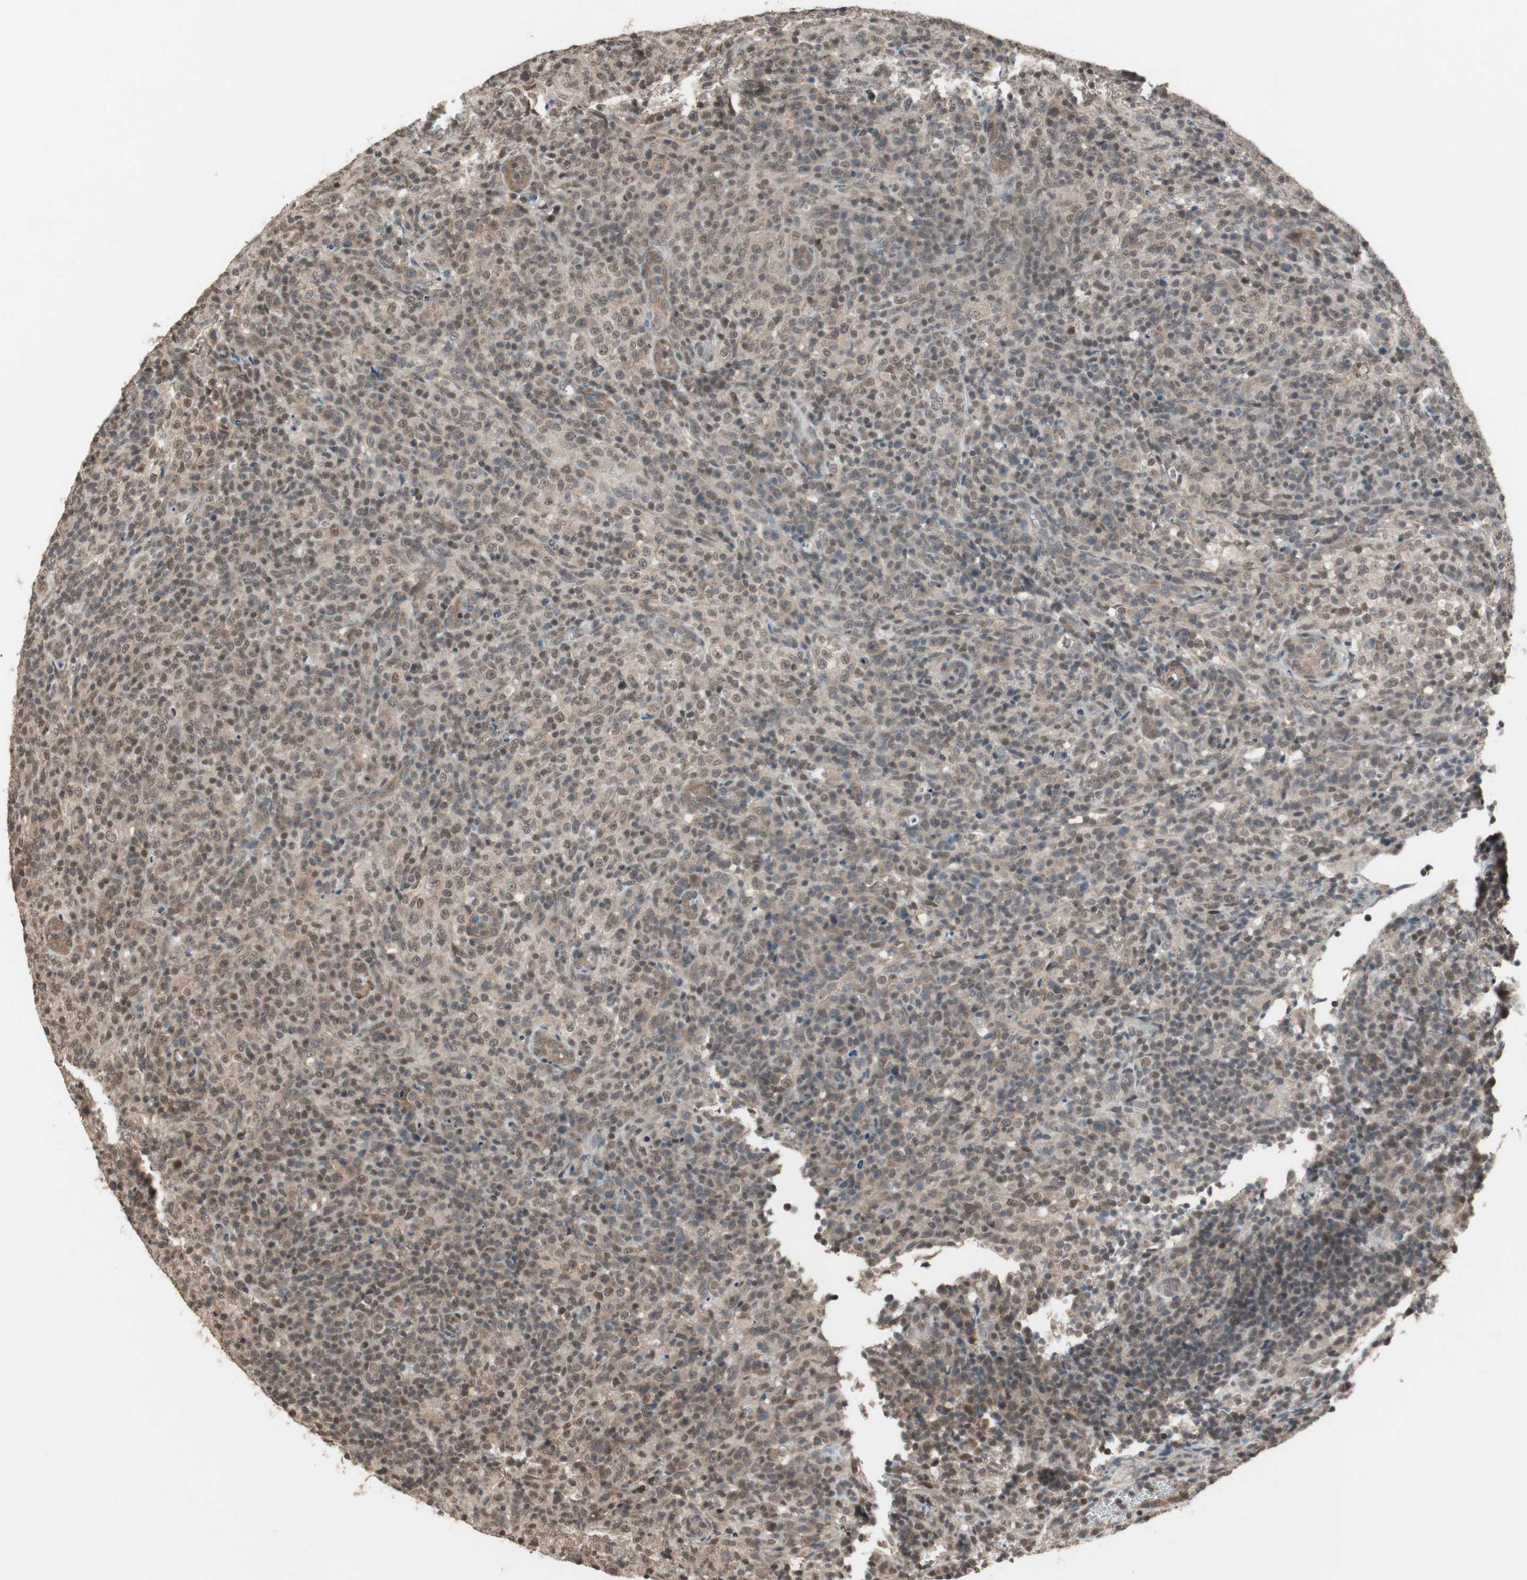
{"staining": {"intensity": "weak", "quantity": "25%-75%", "location": "cytoplasmic/membranous"}, "tissue": "lymphoma", "cell_type": "Tumor cells", "image_type": "cancer", "snomed": [{"axis": "morphology", "description": "Malignant lymphoma, non-Hodgkin's type, High grade"}, {"axis": "topography", "description": "Lymph node"}], "caption": "The image reveals staining of lymphoma, revealing weak cytoplasmic/membranous protein positivity (brown color) within tumor cells.", "gene": "DRAP1", "patient": {"sex": "female", "age": 76}}